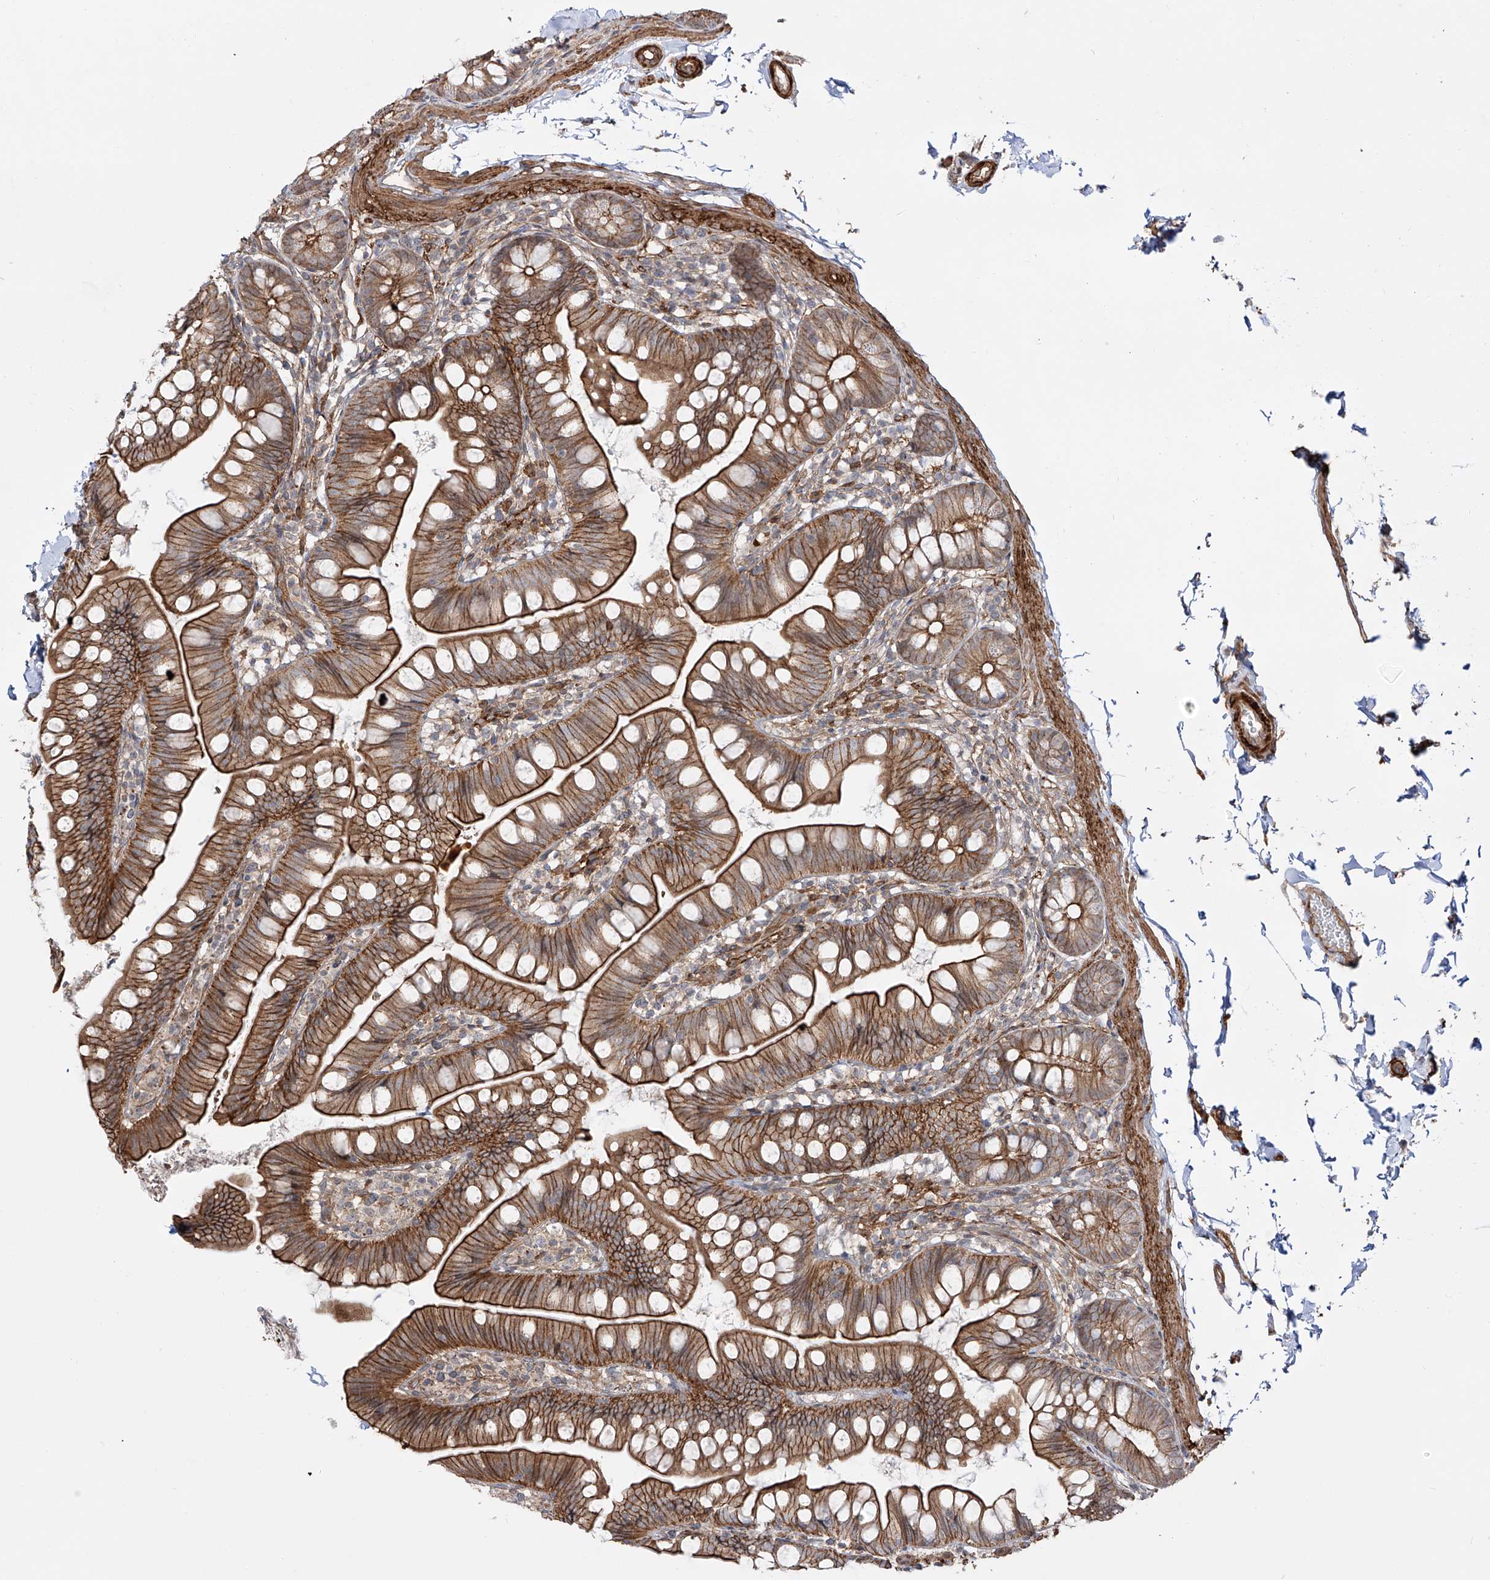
{"staining": {"intensity": "strong", "quantity": ">75%", "location": "cytoplasmic/membranous"}, "tissue": "small intestine", "cell_type": "Glandular cells", "image_type": "normal", "snomed": [{"axis": "morphology", "description": "Normal tissue, NOS"}, {"axis": "topography", "description": "Small intestine"}], "caption": "Immunohistochemical staining of benign human small intestine exhibits >75% levels of strong cytoplasmic/membranous protein staining in about >75% of glandular cells. The protein of interest is stained brown, and the nuclei are stained in blue (DAB IHC with brightfield microscopy, high magnification).", "gene": "ZNF180", "patient": {"sex": "male", "age": 7}}